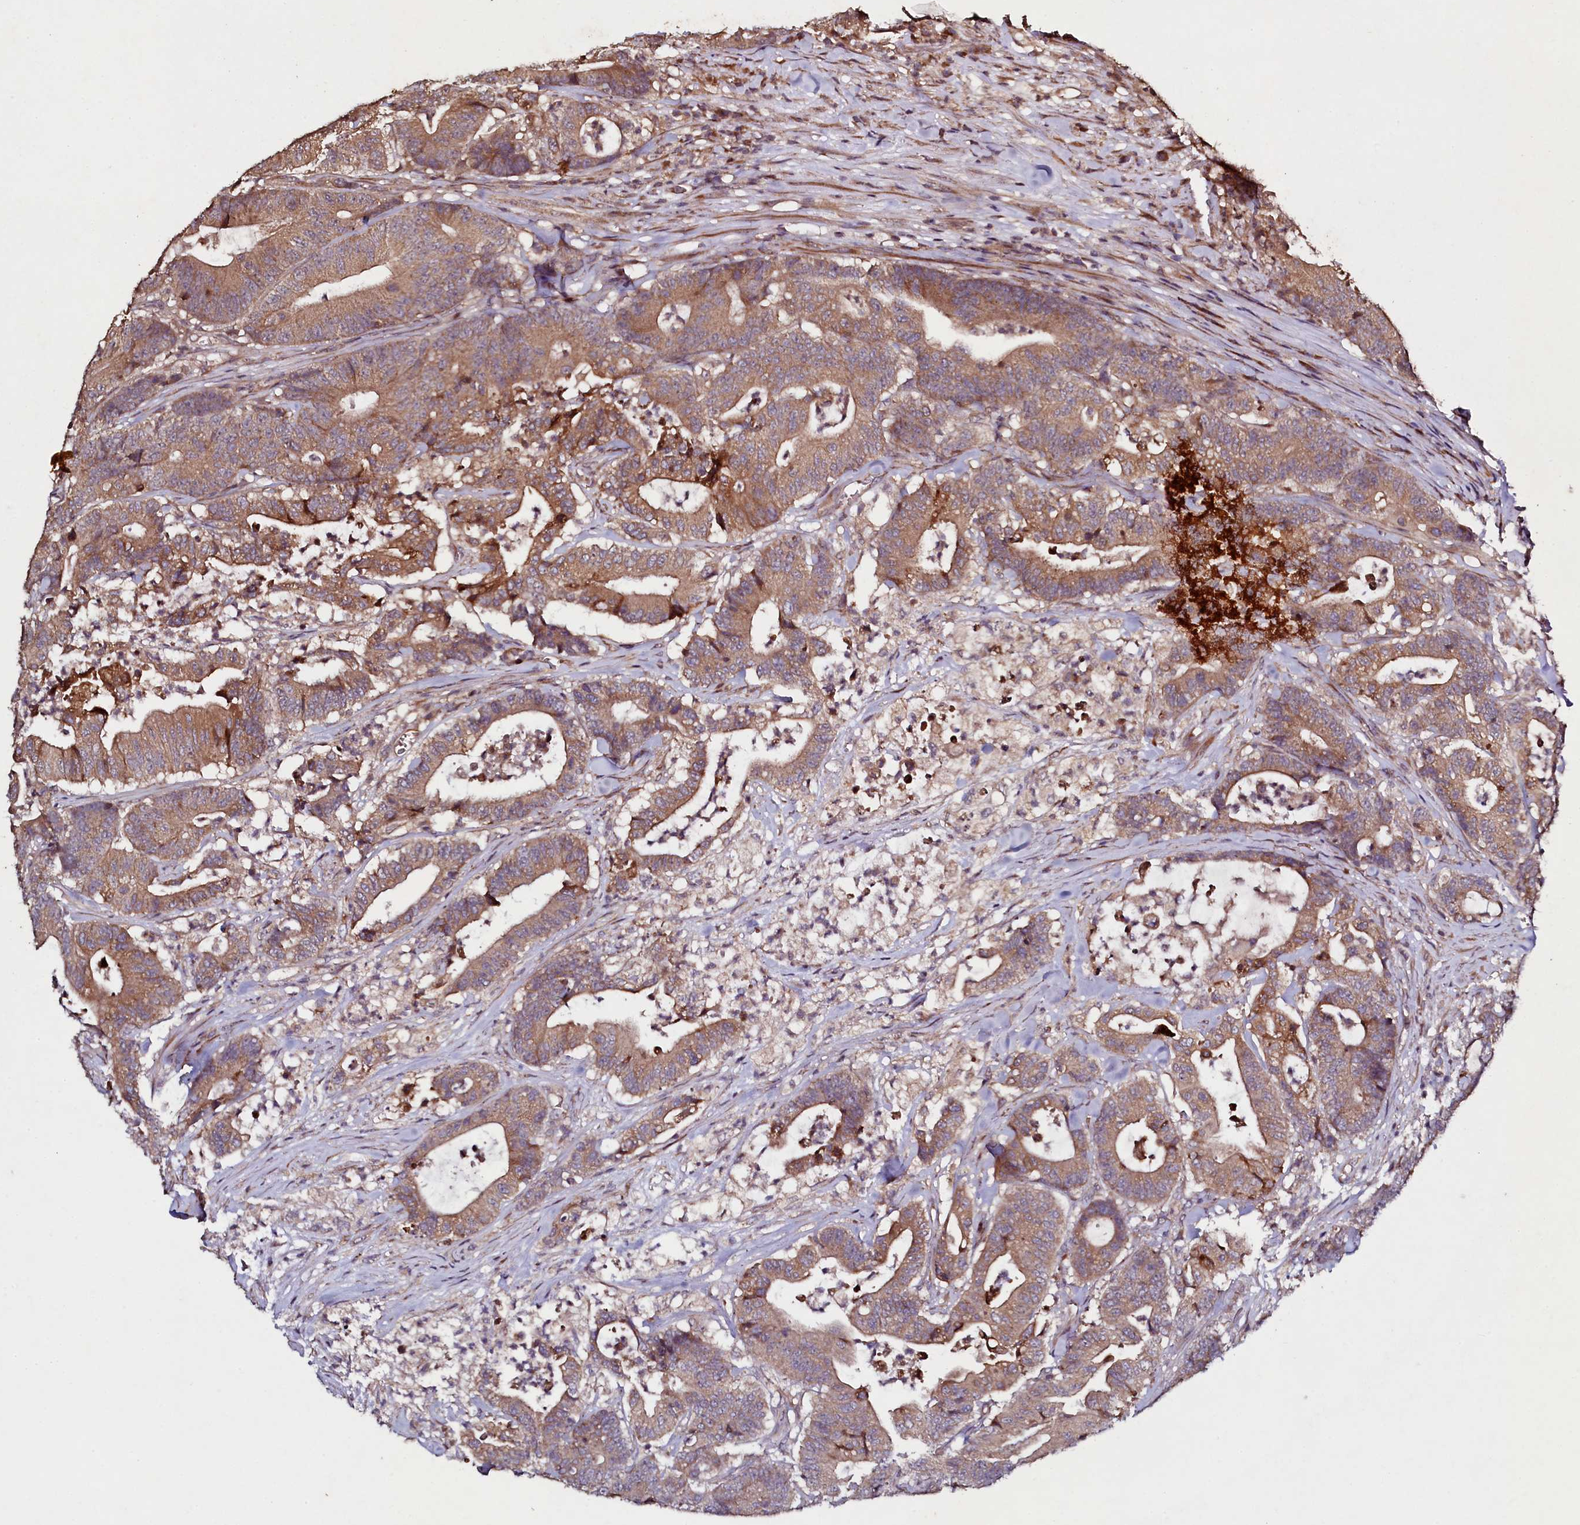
{"staining": {"intensity": "moderate", "quantity": ">75%", "location": "cytoplasmic/membranous"}, "tissue": "colorectal cancer", "cell_type": "Tumor cells", "image_type": "cancer", "snomed": [{"axis": "morphology", "description": "Adenocarcinoma, NOS"}, {"axis": "topography", "description": "Colon"}], "caption": "This image shows colorectal cancer (adenocarcinoma) stained with immunohistochemistry to label a protein in brown. The cytoplasmic/membranous of tumor cells show moderate positivity for the protein. Nuclei are counter-stained blue.", "gene": "SEC24C", "patient": {"sex": "female", "age": 84}}